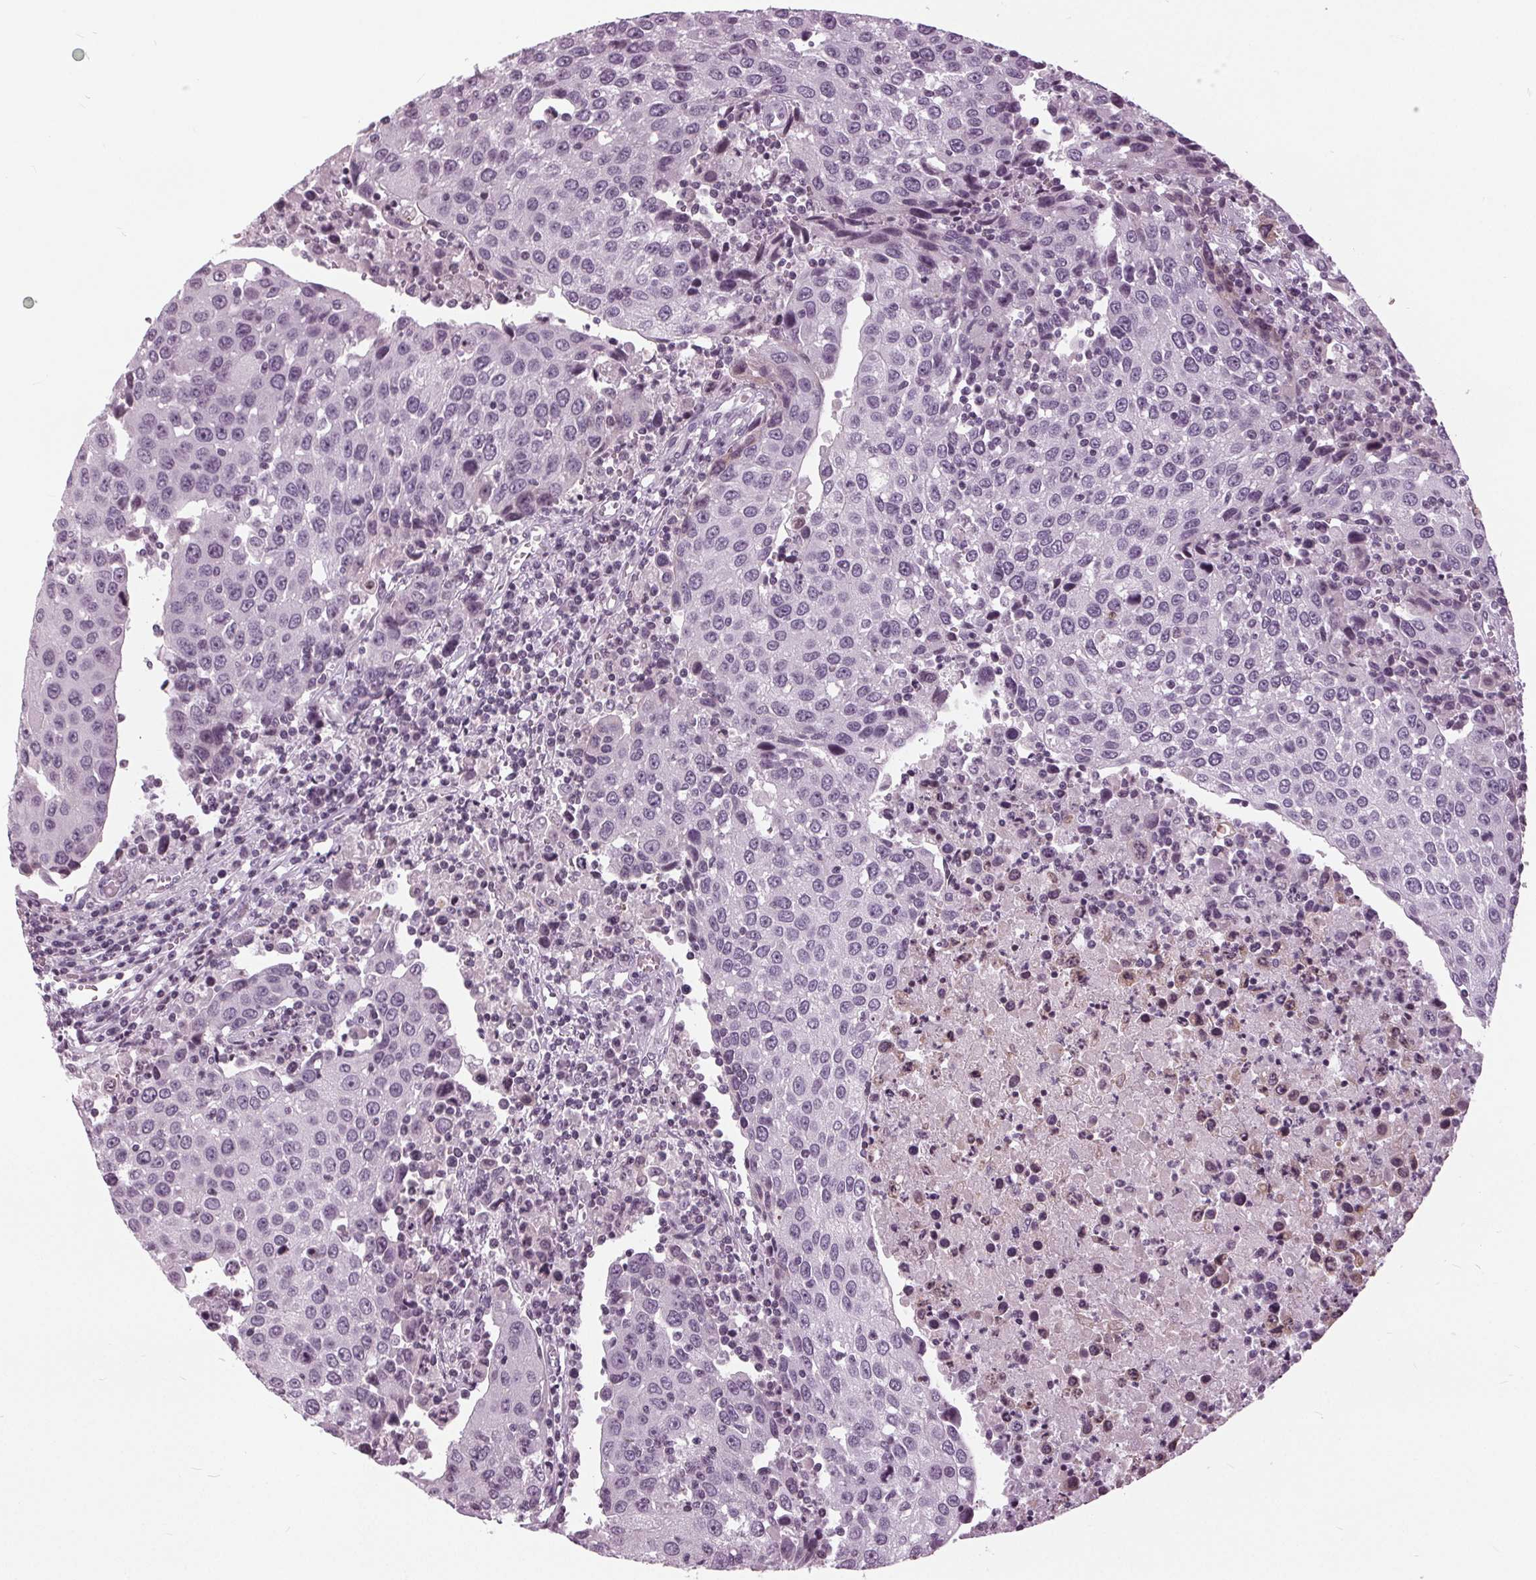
{"staining": {"intensity": "negative", "quantity": "none", "location": "none"}, "tissue": "urothelial cancer", "cell_type": "Tumor cells", "image_type": "cancer", "snomed": [{"axis": "morphology", "description": "Urothelial carcinoma, High grade"}, {"axis": "topography", "description": "Urinary bladder"}], "caption": "The photomicrograph shows no significant positivity in tumor cells of high-grade urothelial carcinoma. (DAB (3,3'-diaminobenzidine) immunohistochemistry with hematoxylin counter stain).", "gene": "SLC9A4", "patient": {"sex": "female", "age": 85}}